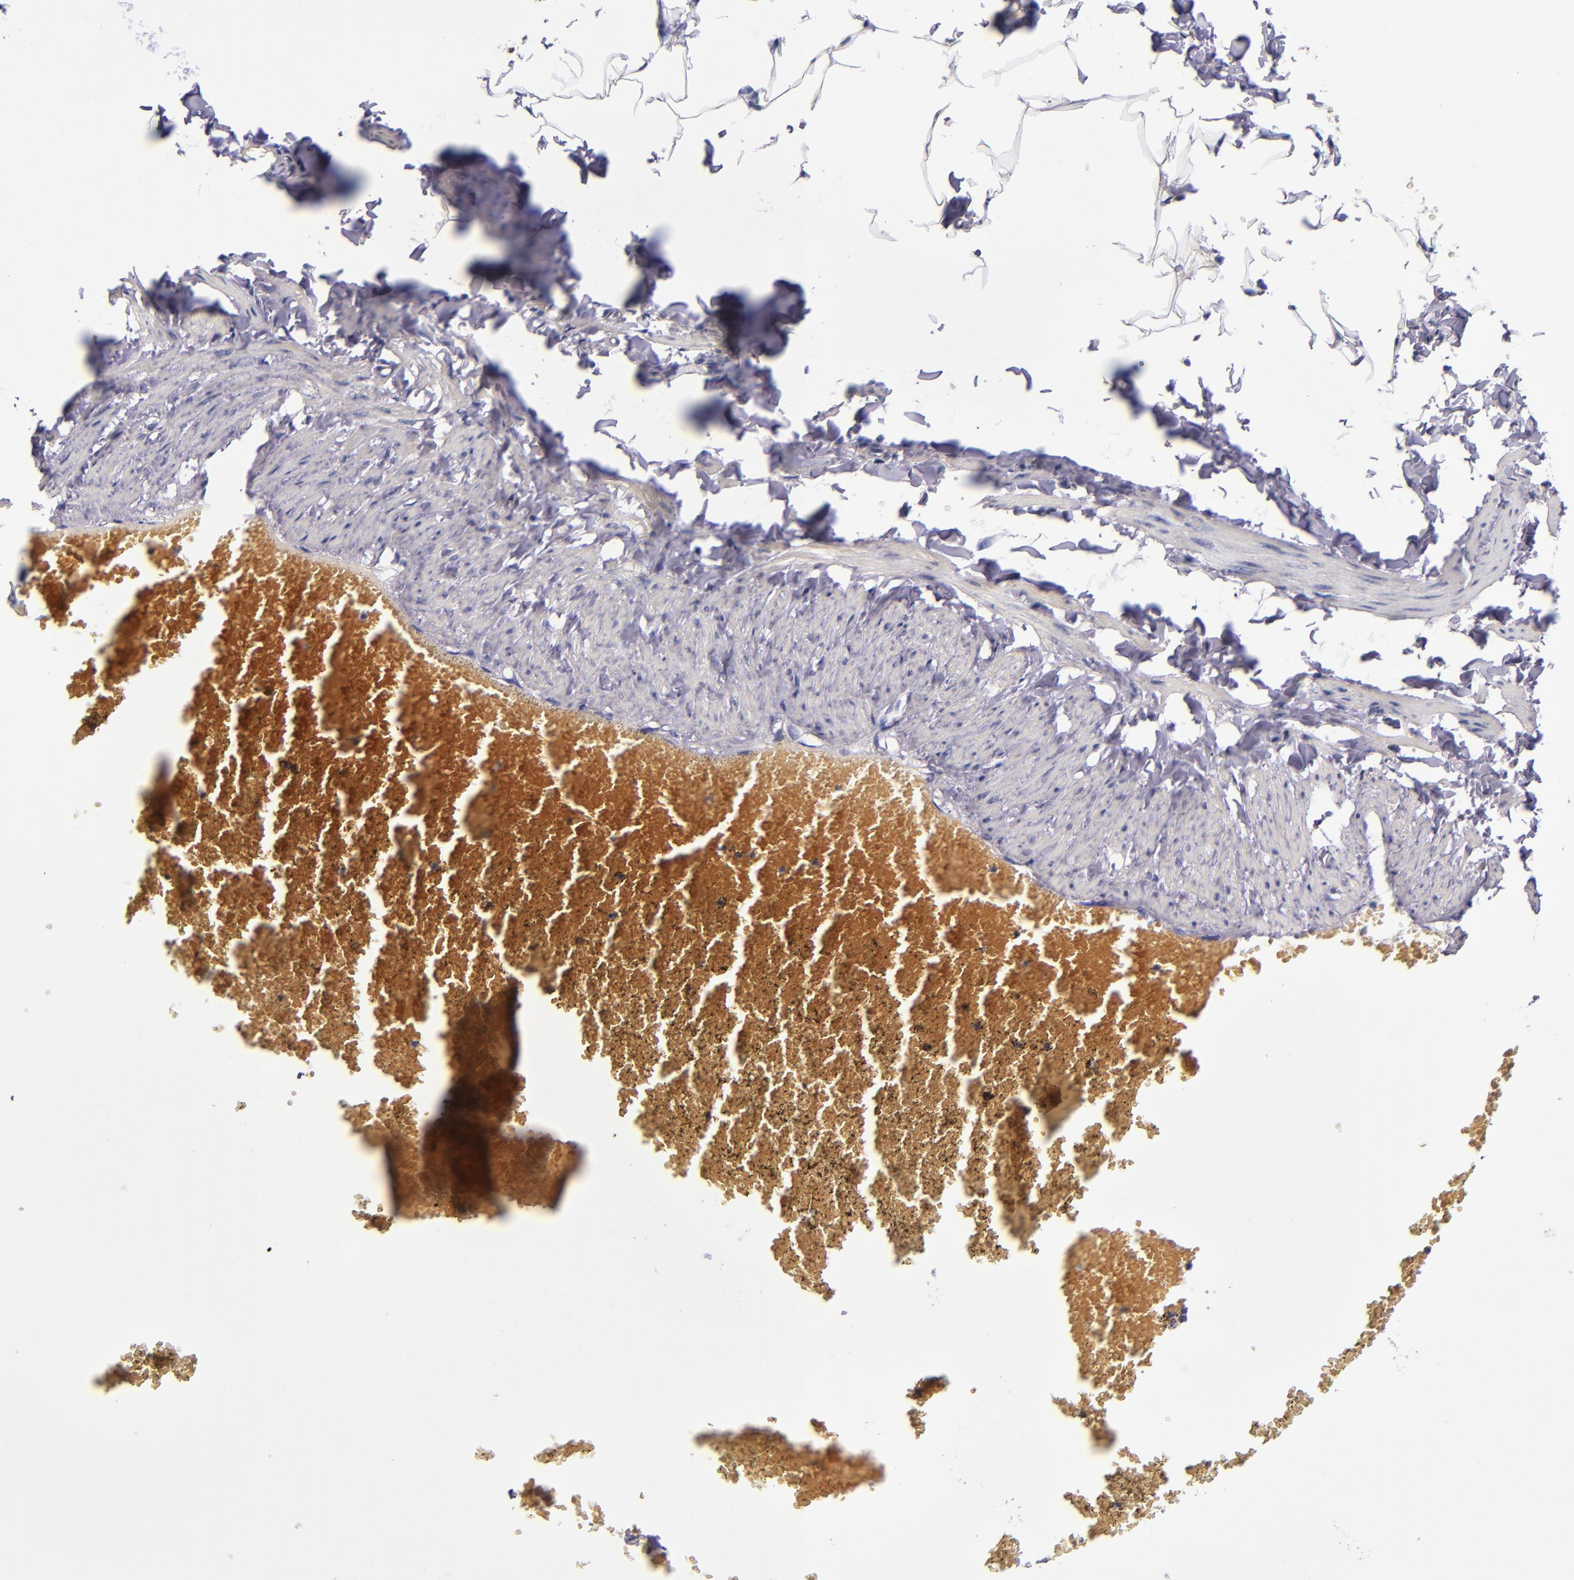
{"staining": {"intensity": "negative", "quantity": "none", "location": "none"}, "tissue": "adipose tissue", "cell_type": "Adipocytes", "image_type": "normal", "snomed": [{"axis": "morphology", "description": "Normal tissue, NOS"}, {"axis": "topography", "description": "Vascular tissue"}], "caption": "The immunohistochemistry micrograph has no significant positivity in adipocytes of adipose tissue. (DAB (3,3'-diaminobenzidine) IHC with hematoxylin counter stain).", "gene": "EIF4ENIF1", "patient": {"sex": "male", "age": 41}}